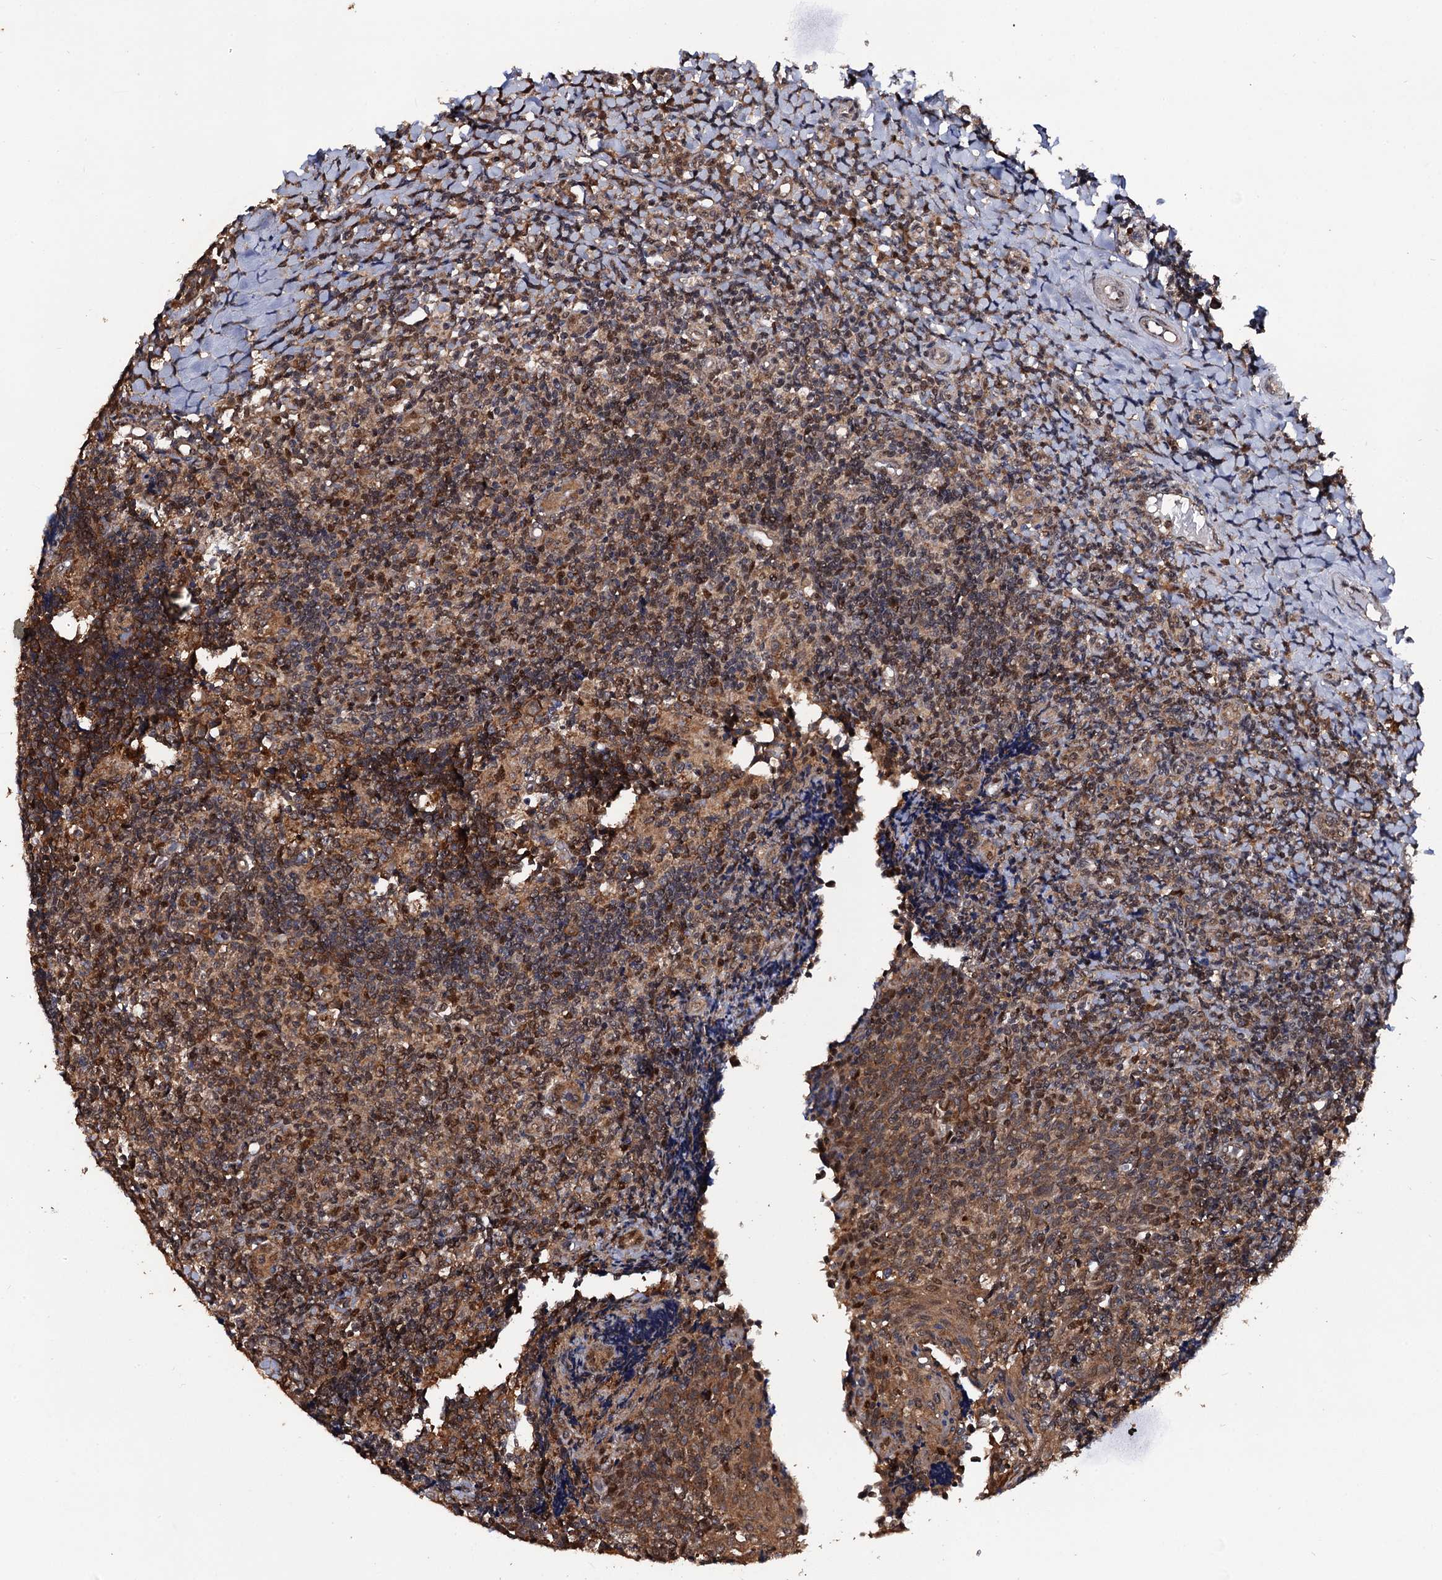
{"staining": {"intensity": "moderate", "quantity": ">75%", "location": "cytoplasmic/membranous,nuclear"}, "tissue": "tonsil", "cell_type": "Non-germinal center cells", "image_type": "normal", "snomed": [{"axis": "morphology", "description": "Normal tissue, NOS"}, {"axis": "topography", "description": "Tonsil"}], "caption": "About >75% of non-germinal center cells in normal tonsil reveal moderate cytoplasmic/membranous,nuclear protein positivity as visualized by brown immunohistochemical staining.", "gene": "MIER2", "patient": {"sex": "female", "age": 19}}